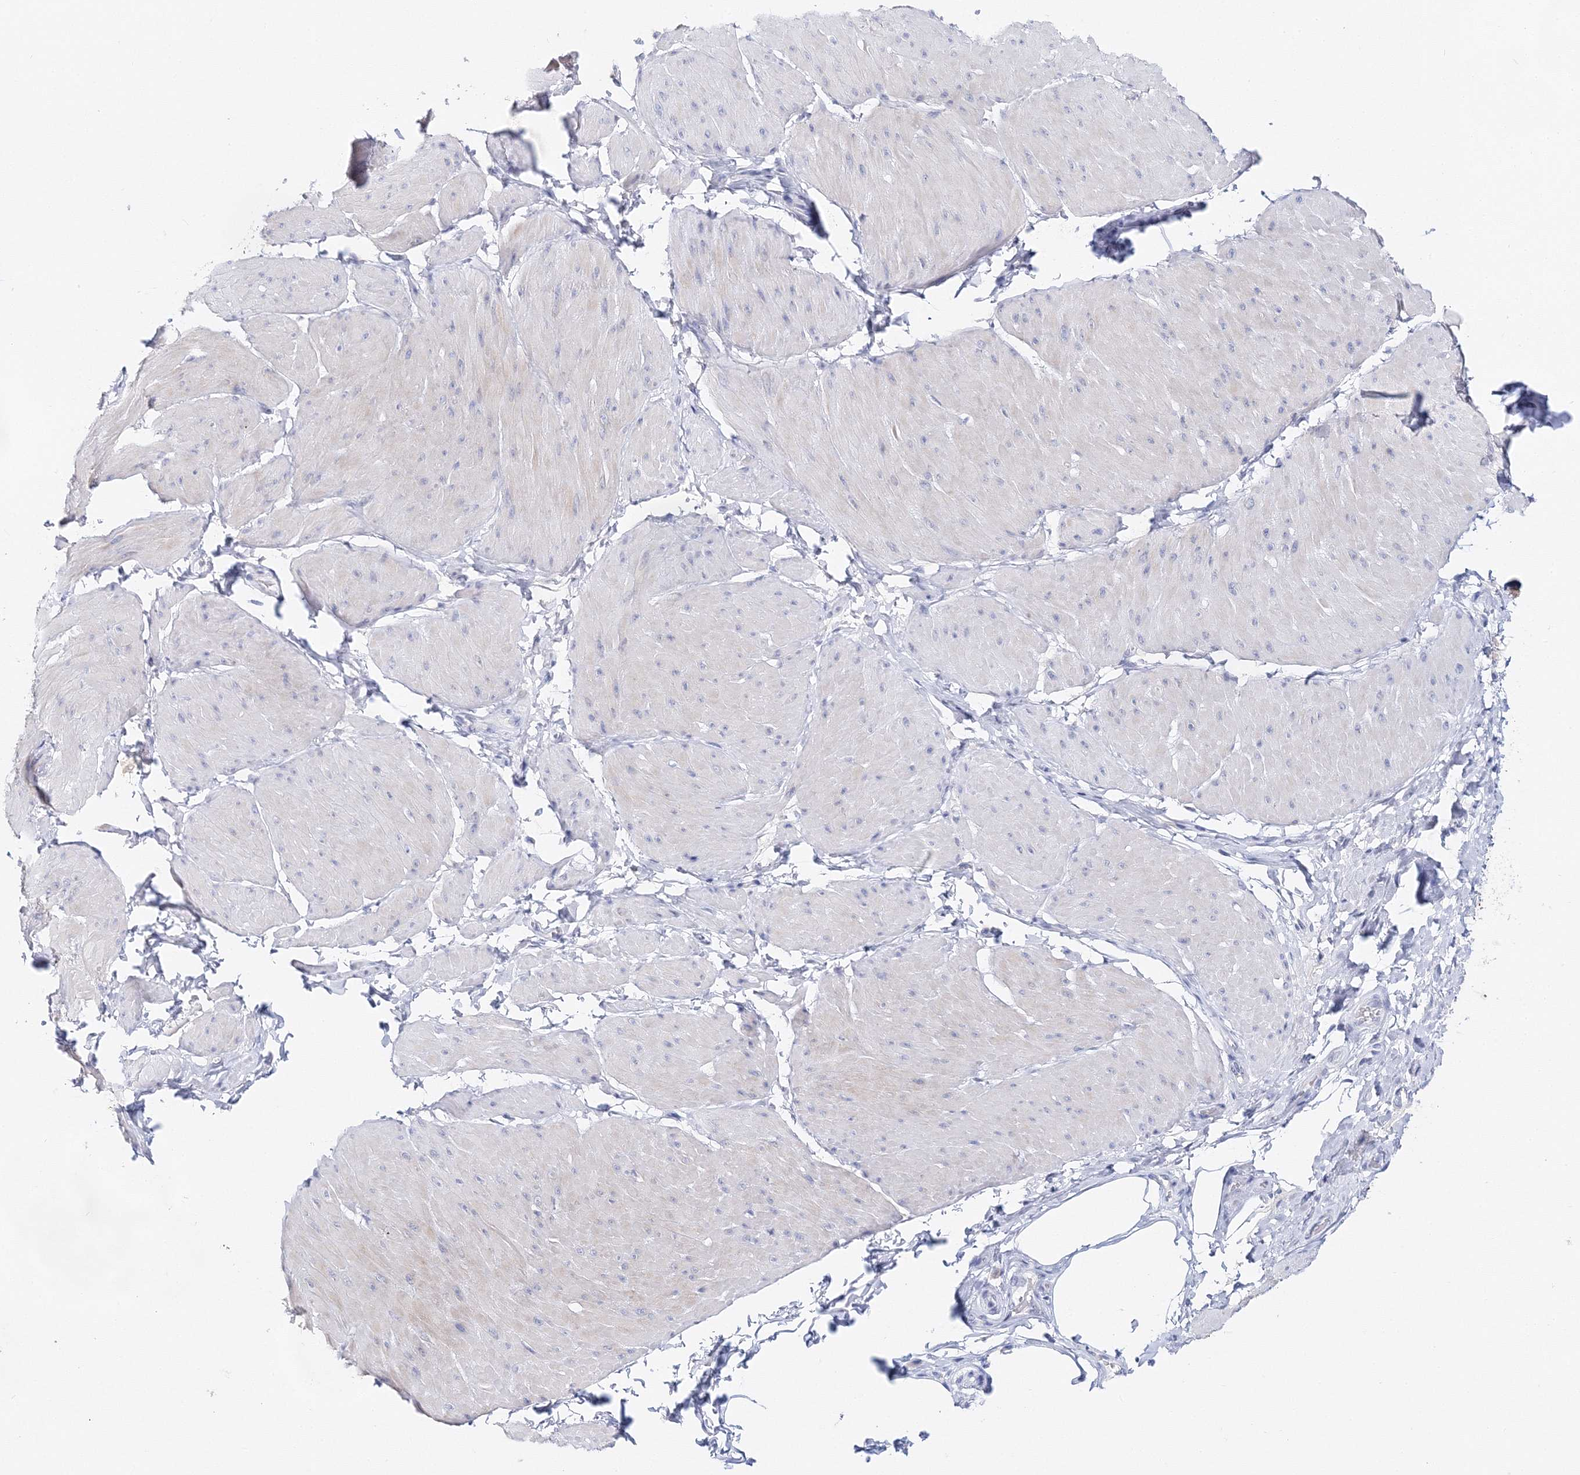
{"staining": {"intensity": "negative", "quantity": "none", "location": "none"}, "tissue": "smooth muscle", "cell_type": "Smooth muscle cells", "image_type": "normal", "snomed": [{"axis": "morphology", "description": "Urothelial carcinoma, High grade"}, {"axis": "topography", "description": "Urinary bladder"}], "caption": "Histopathology image shows no protein positivity in smooth muscle cells of benign smooth muscle. The staining is performed using DAB brown chromogen with nuclei counter-stained in using hematoxylin.", "gene": "MYOZ2", "patient": {"sex": "male", "age": 46}}